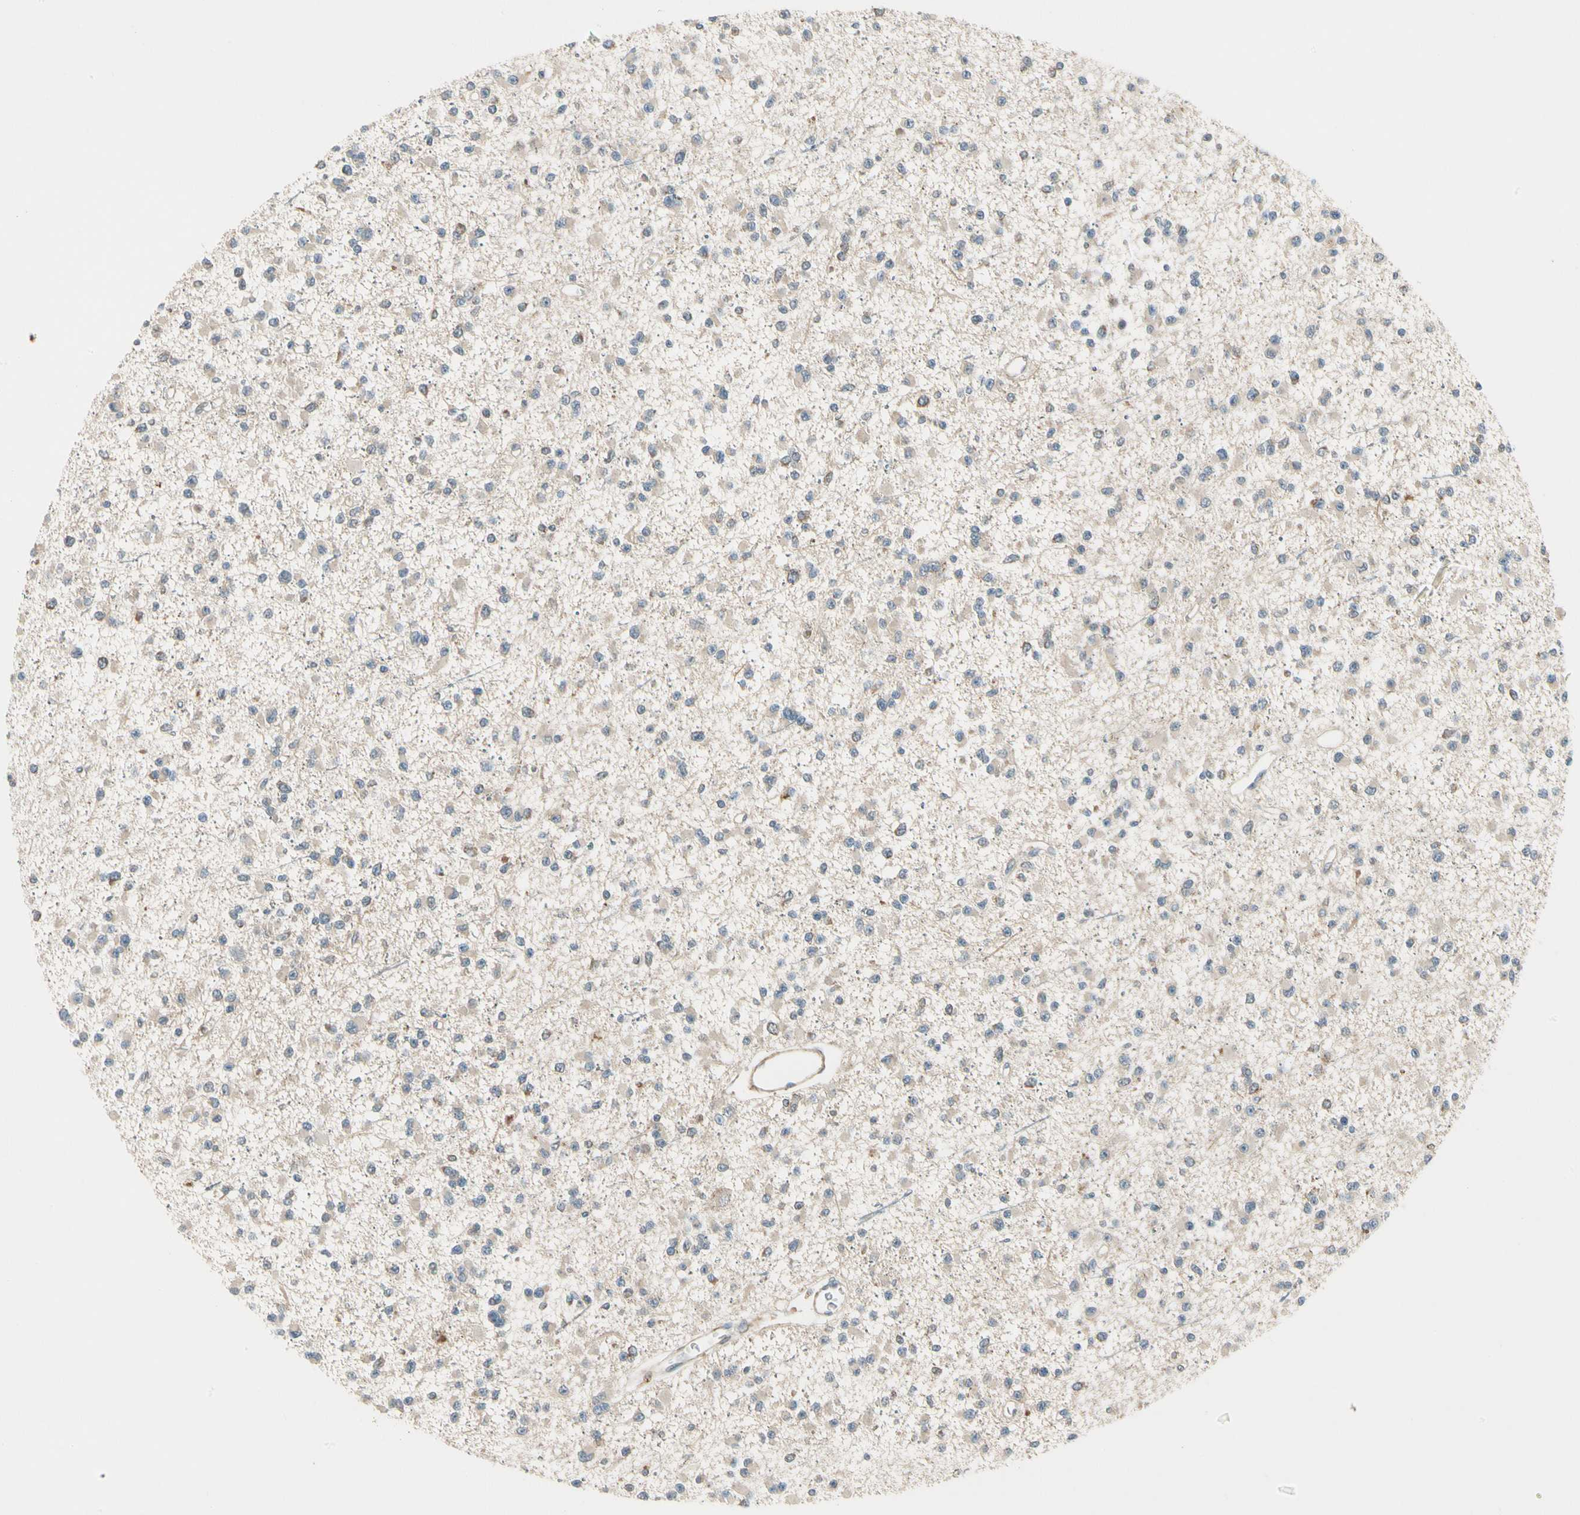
{"staining": {"intensity": "negative", "quantity": "none", "location": "none"}, "tissue": "glioma", "cell_type": "Tumor cells", "image_type": "cancer", "snomed": [{"axis": "morphology", "description": "Glioma, malignant, Low grade"}, {"axis": "topography", "description": "Brain"}], "caption": "Immunohistochemistry of glioma demonstrates no staining in tumor cells.", "gene": "MST1R", "patient": {"sex": "female", "age": 22}}